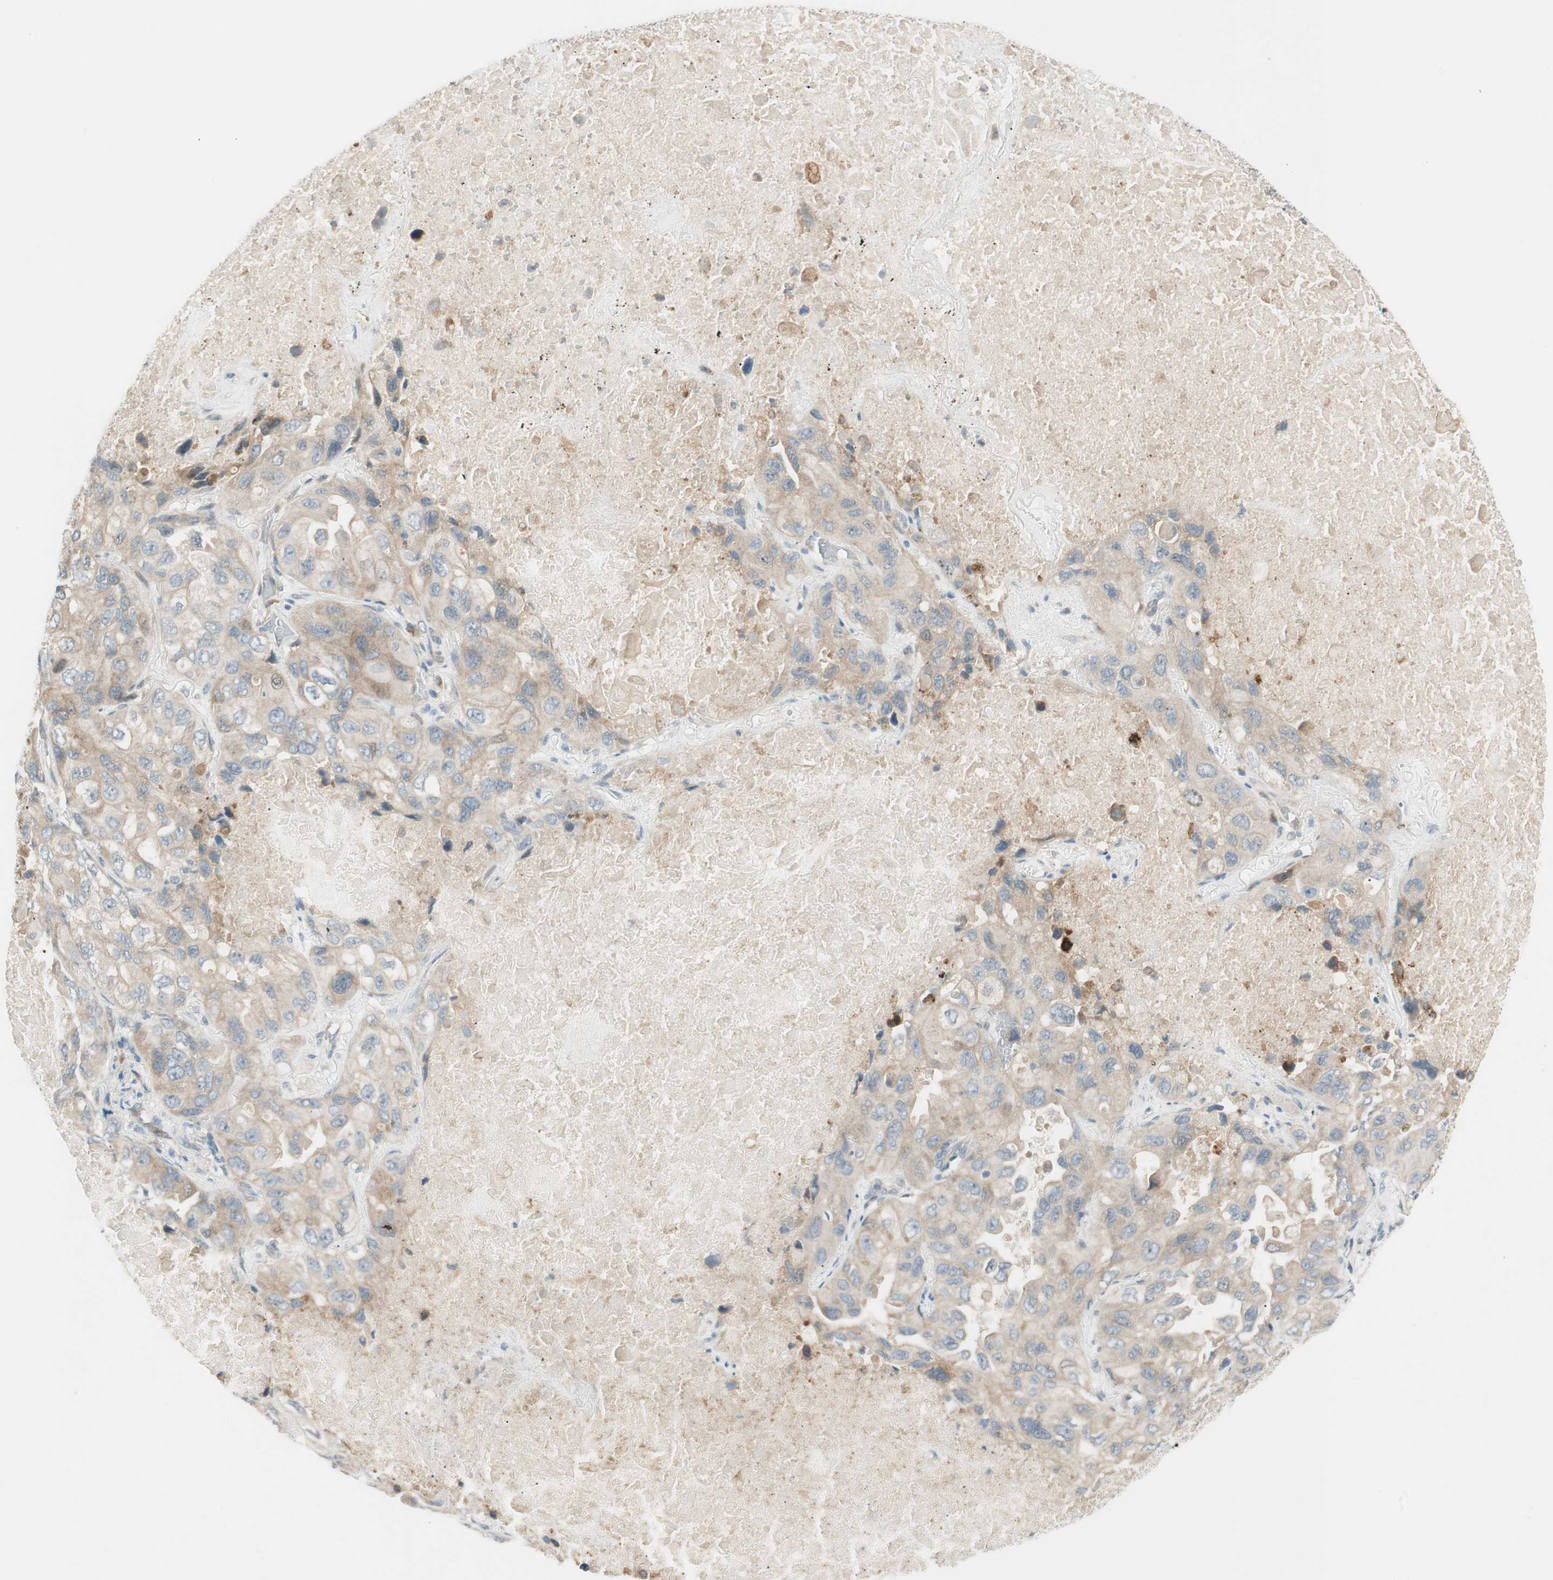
{"staining": {"intensity": "weak", "quantity": ">75%", "location": "cytoplasmic/membranous"}, "tissue": "lung cancer", "cell_type": "Tumor cells", "image_type": "cancer", "snomed": [{"axis": "morphology", "description": "Squamous cell carcinoma, NOS"}, {"axis": "topography", "description": "Lung"}], "caption": "Squamous cell carcinoma (lung) stained with a brown dye exhibits weak cytoplasmic/membranous positive positivity in about >75% of tumor cells.", "gene": "CGRRF1", "patient": {"sex": "female", "age": 73}}